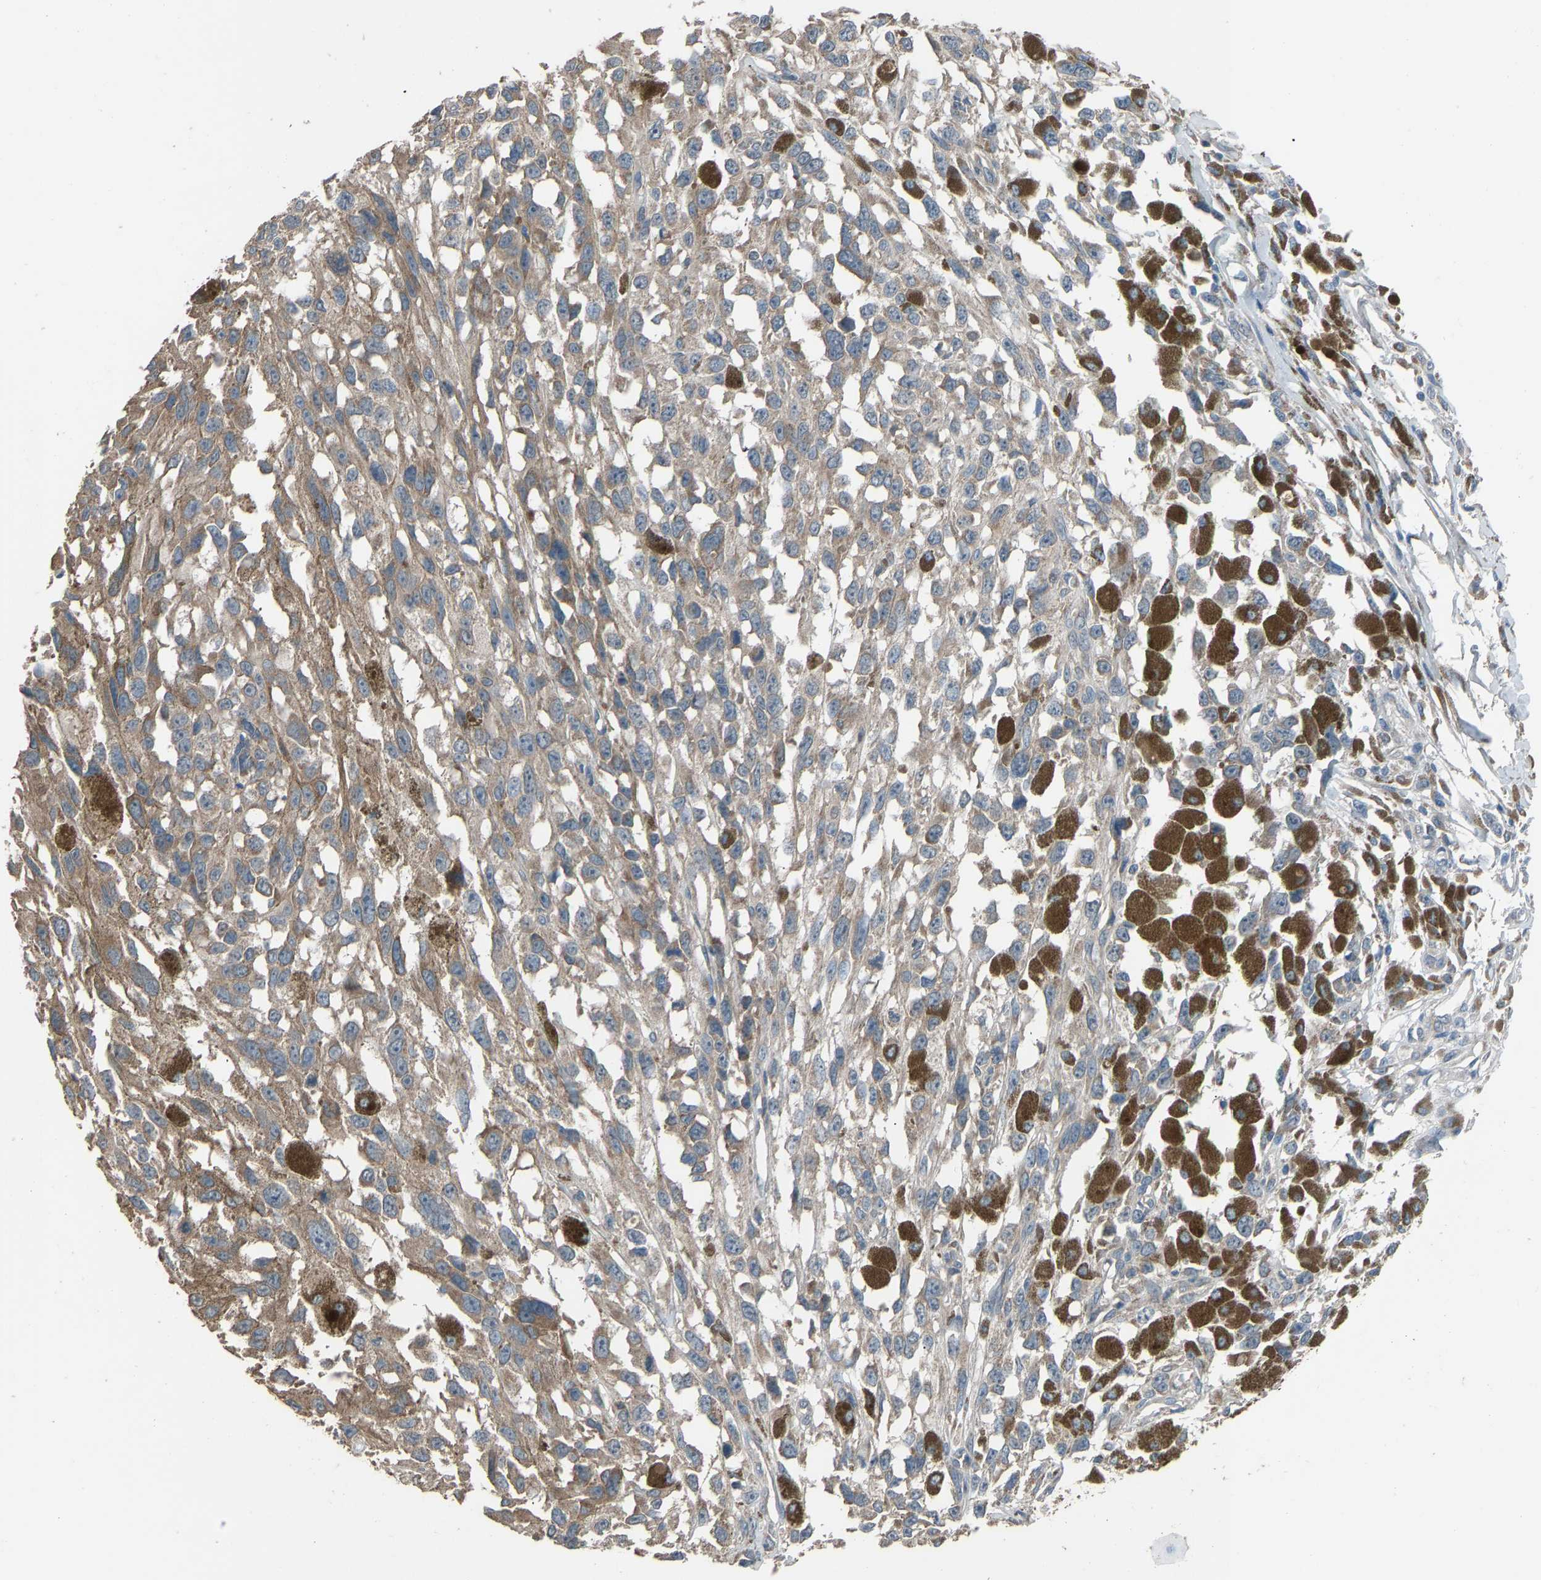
{"staining": {"intensity": "weak", "quantity": ">75%", "location": "cytoplasmic/membranous"}, "tissue": "melanoma", "cell_type": "Tumor cells", "image_type": "cancer", "snomed": [{"axis": "morphology", "description": "Malignant melanoma, Metastatic site"}, {"axis": "topography", "description": "Lymph node"}], "caption": "Immunohistochemical staining of human malignant melanoma (metastatic site) shows low levels of weak cytoplasmic/membranous positivity in approximately >75% of tumor cells. (DAB IHC with brightfield microscopy, high magnification).", "gene": "TGFBR3", "patient": {"sex": "male", "age": 59}}